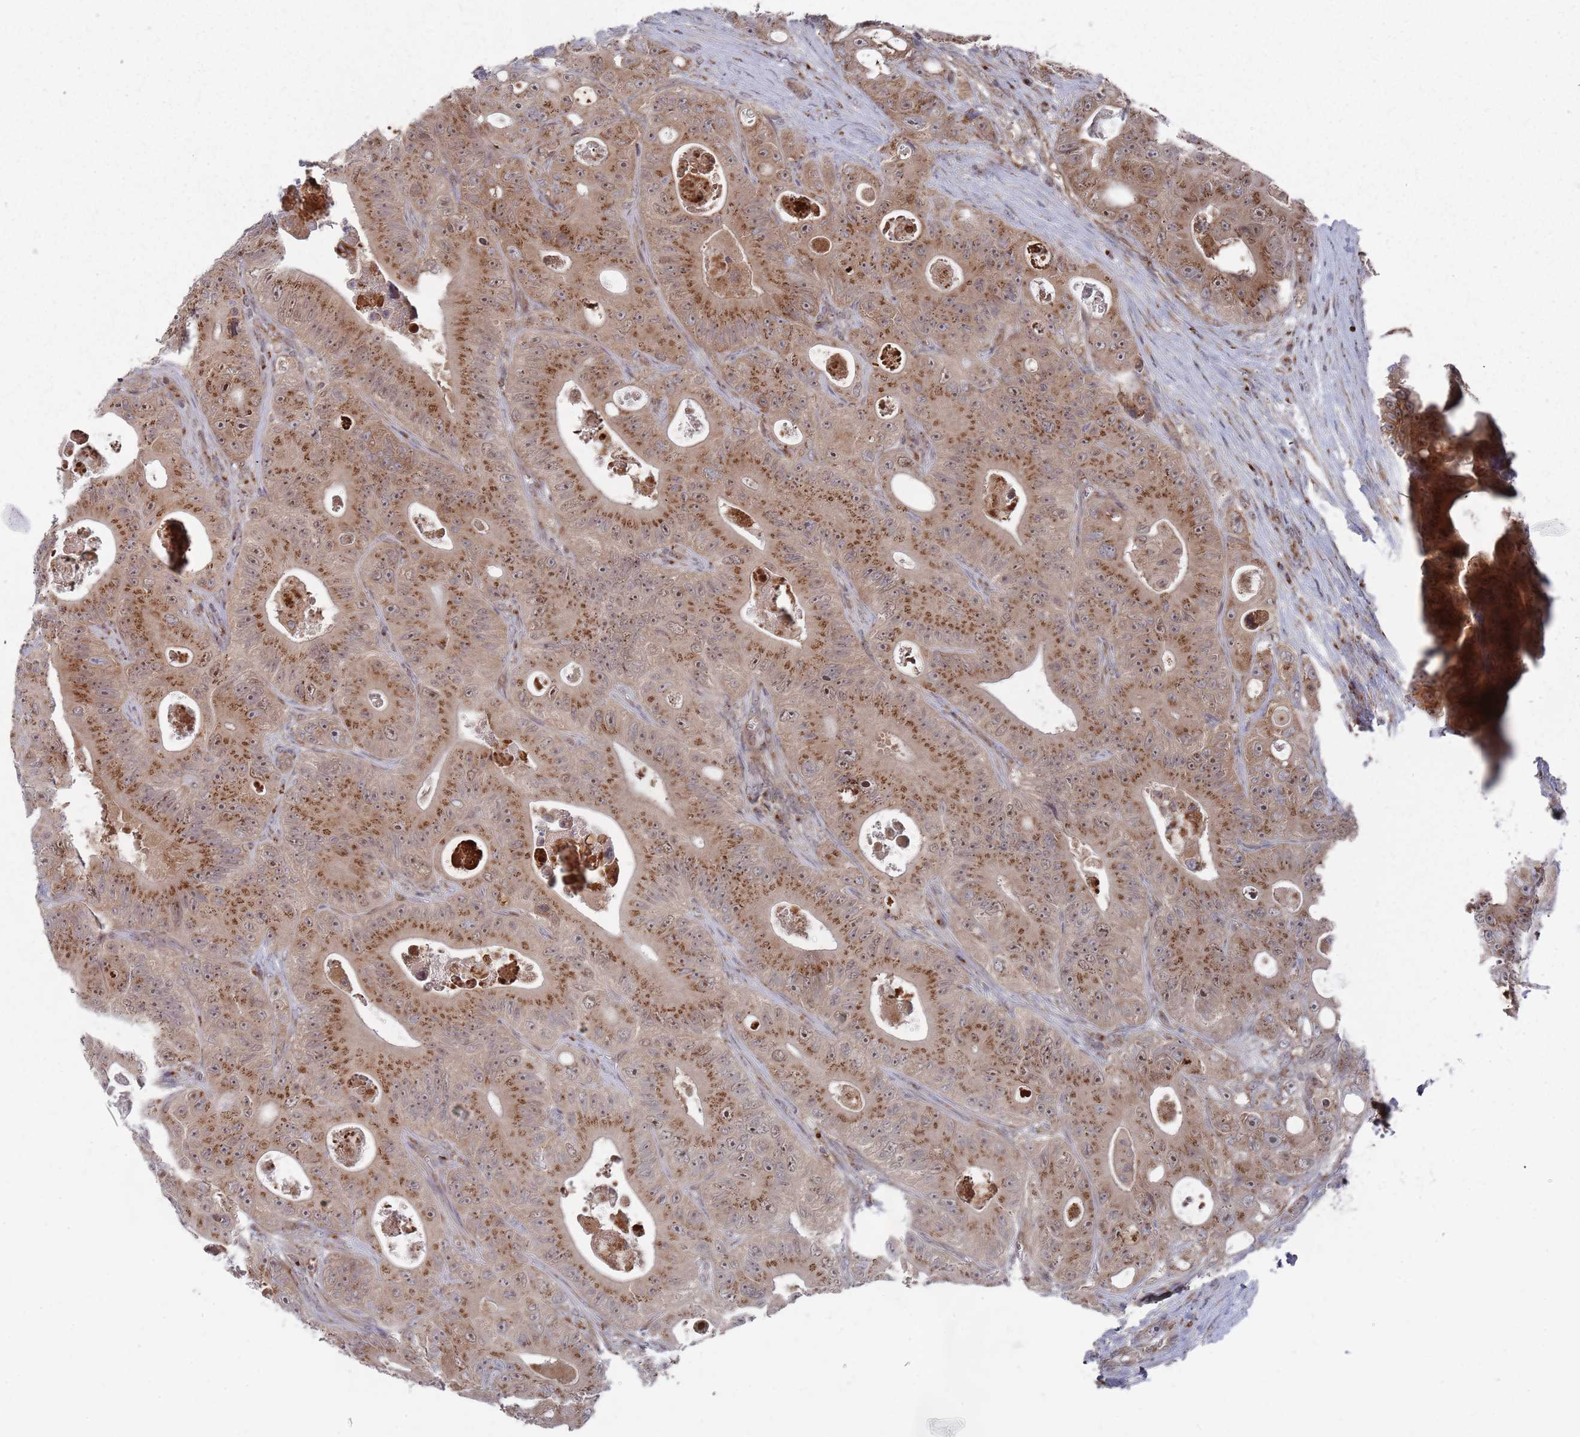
{"staining": {"intensity": "moderate", "quantity": ">75%", "location": "cytoplasmic/membranous,nuclear"}, "tissue": "colorectal cancer", "cell_type": "Tumor cells", "image_type": "cancer", "snomed": [{"axis": "morphology", "description": "Adenocarcinoma, NOS"}, {"axis": "topography", "description": "Colon"}], "caption": "A histopathology image of colorectal cancer (adenocarcinoma) stained for a protein exhibits moderate cytoplasmic/membranous and nuclear brown staining in tumor cells.", "gene": "FMO4", "patient": {"sex": "female", "age": 46}}